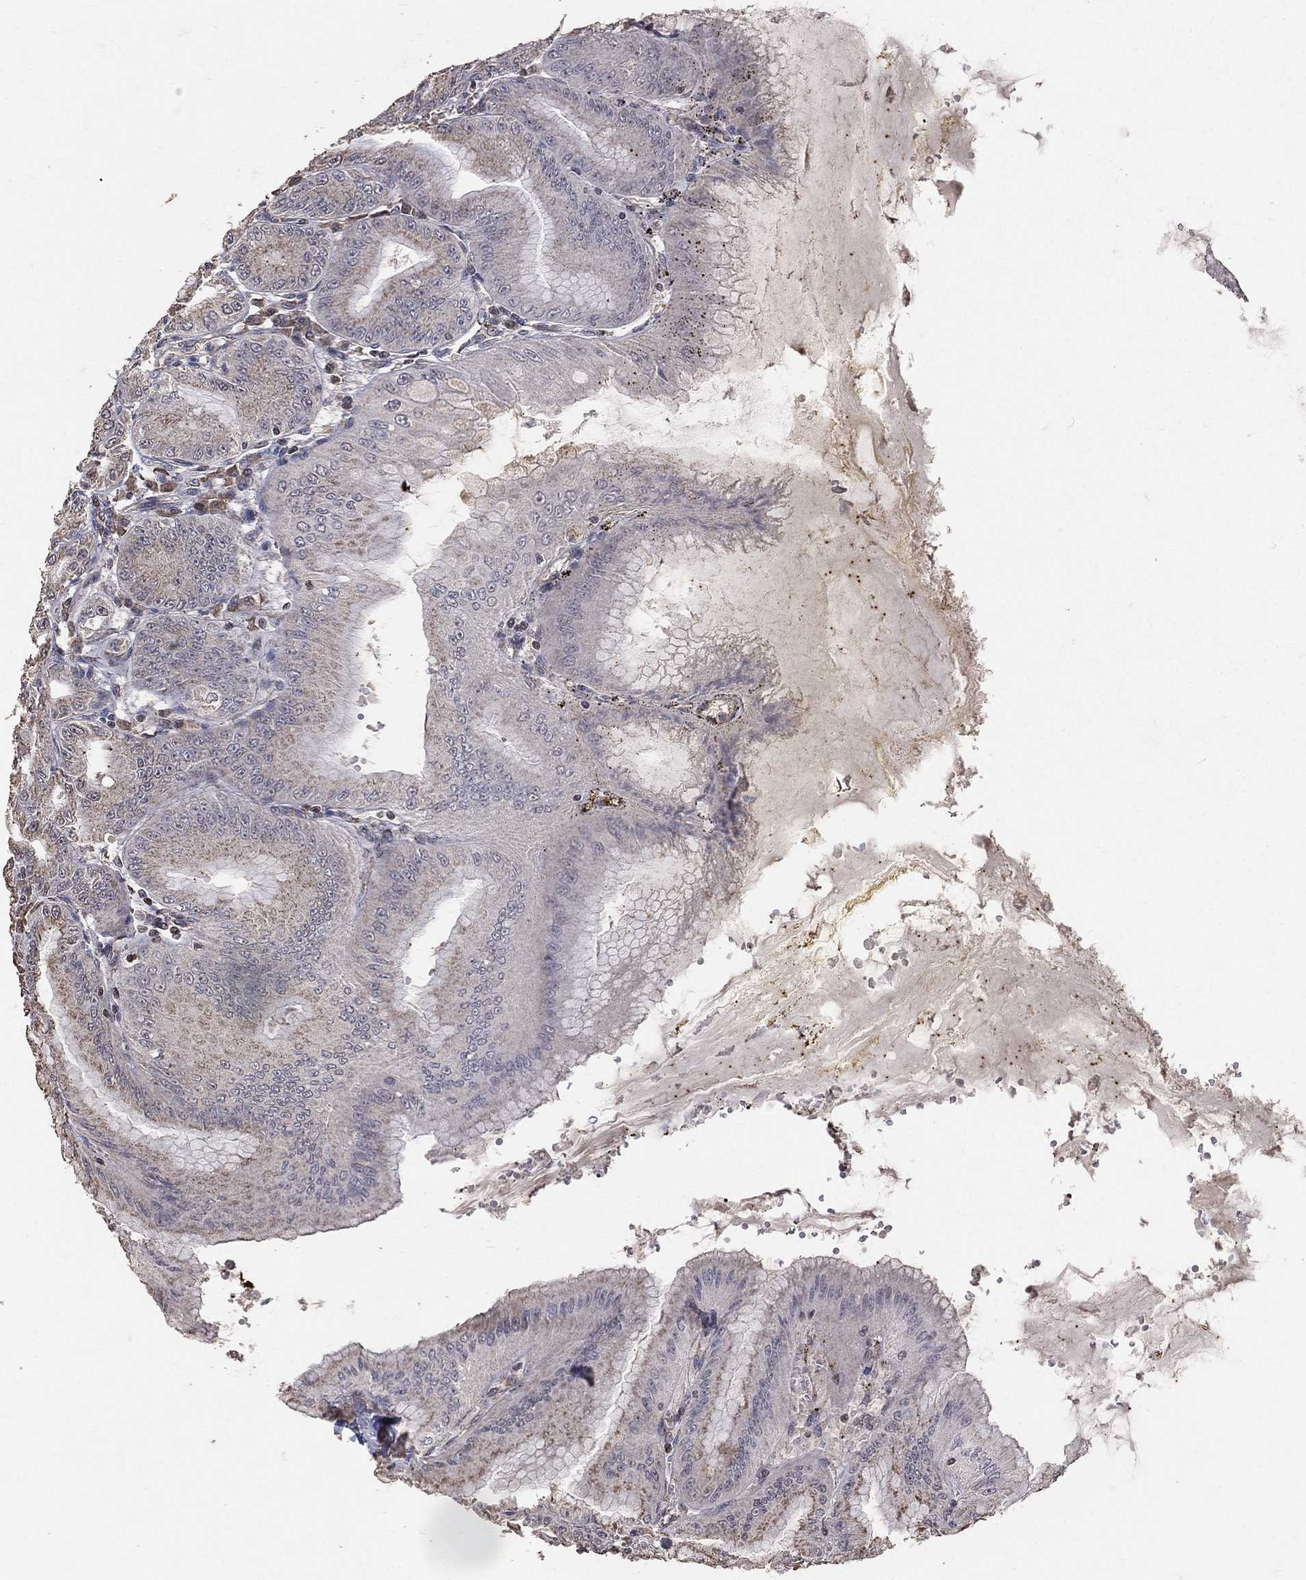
{"staining": {"intensity": "negative", "quantity": "none", "location": "none"}, "tissue": "stomach", "cell_type": "Glandular cells", "image_type": "normal", "snomed": [{"axis": "morphology", "description": "Normal tissue, NOS"}, {"axis": "topography", "description": "Stomach"}], "caption": "Immunohistochemical staining of benign stomach demonstrates no significant positivity in glandular cells. The staining is performed using DAB brown chromogen with nuclei counter-stained in using hematoxylin.", "gene": "LY6K", "patient": {"sex": "male", "age": 71}}